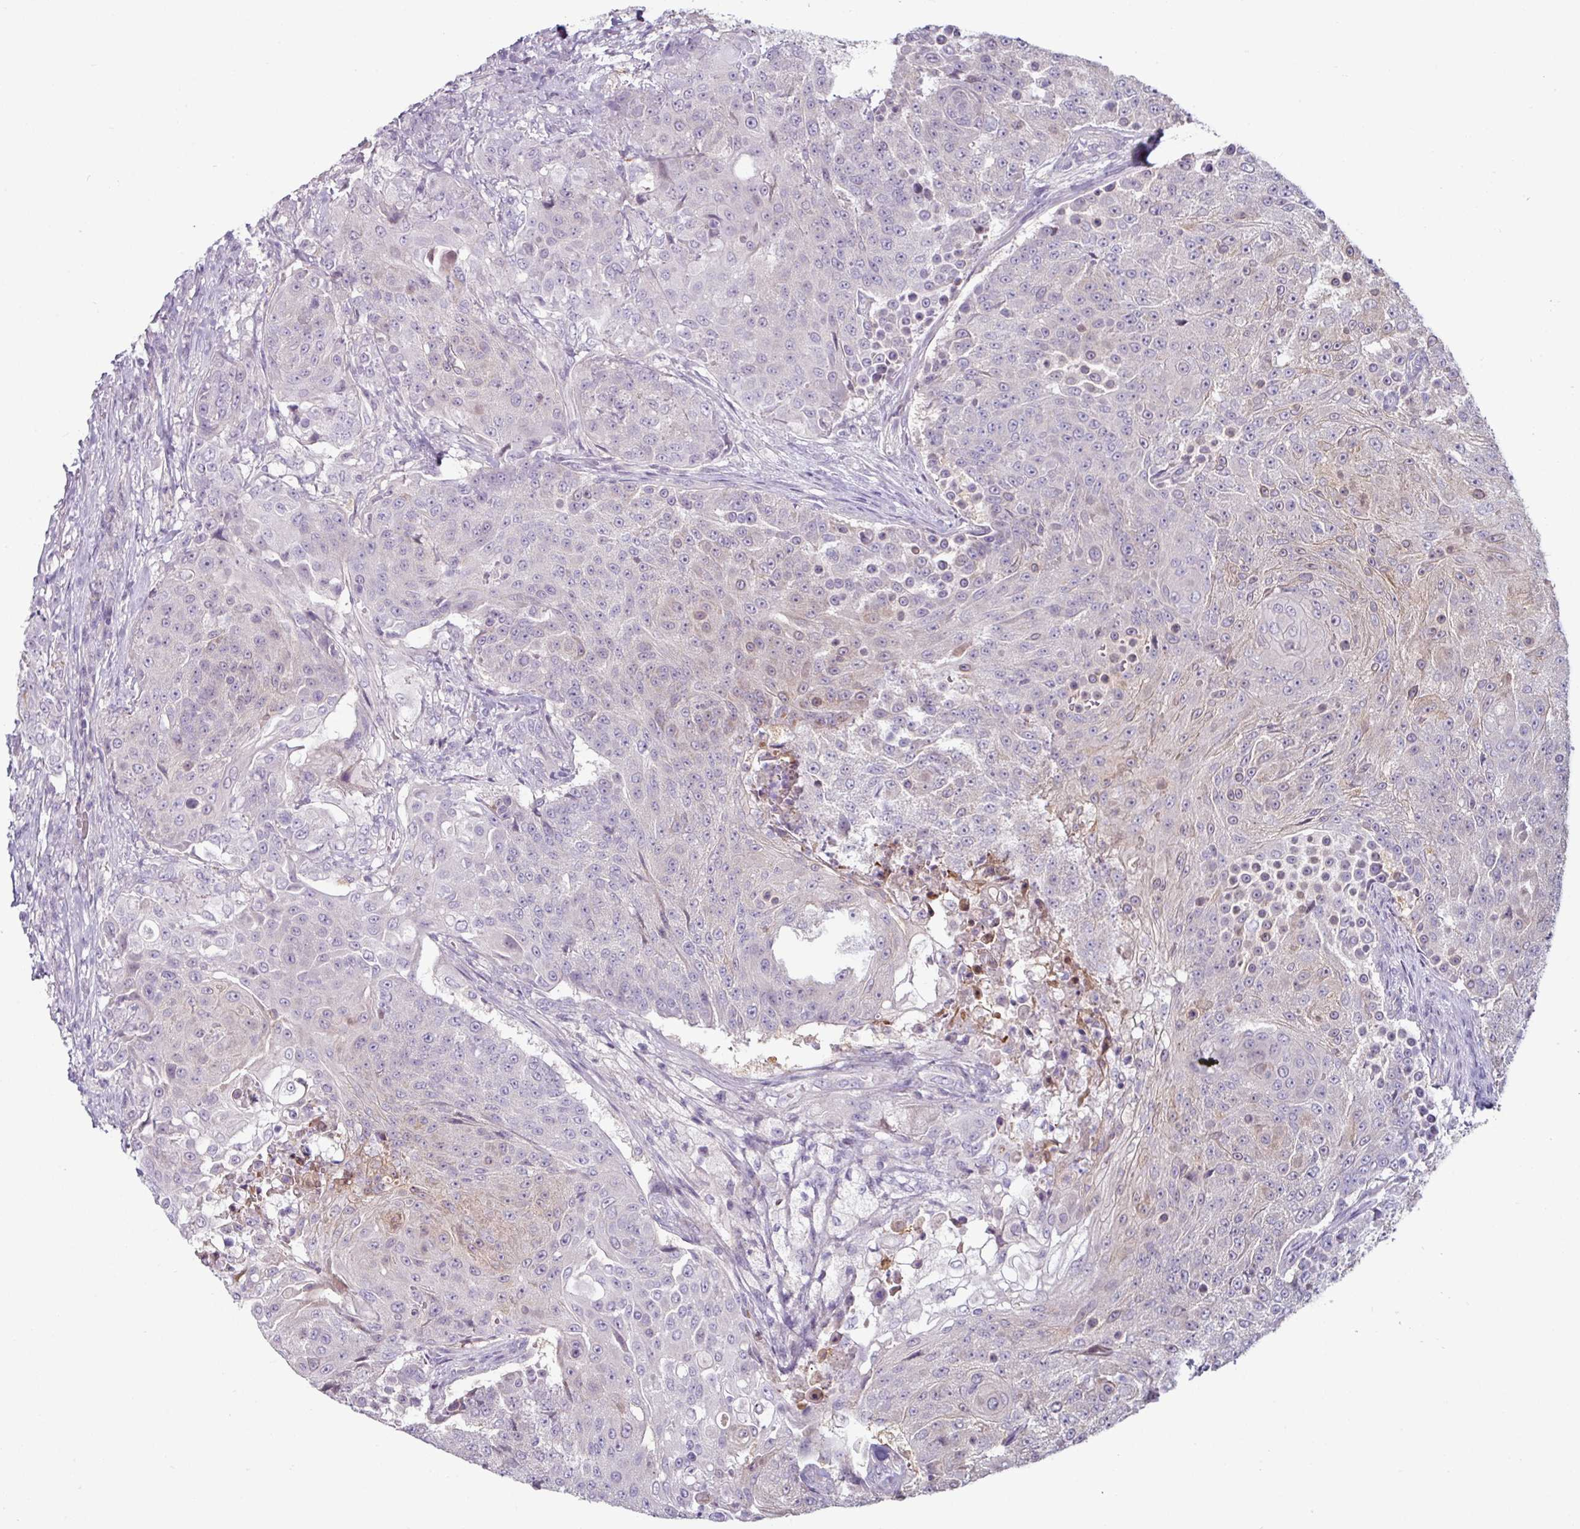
{"staining": {"intensity": "weak", "quantity": "<25%", "location": "cytoplasmic/membranous"}, "tissue": "urothelial cancer", "cell_type": "Tumor cells", "image_type": "cancer", "snomed": [{"axis": "morphology", "description": "Urothelial carcinoma, High grade"}, {"axis": "topography", "description": "Urinary bladder"}], "caption": "Urothelial cancer was stained to show a protein in brown. There is no significant expression in tumor cells.", "gene": "MTMR14", "patient": {"sex": "female", "age": 63}}